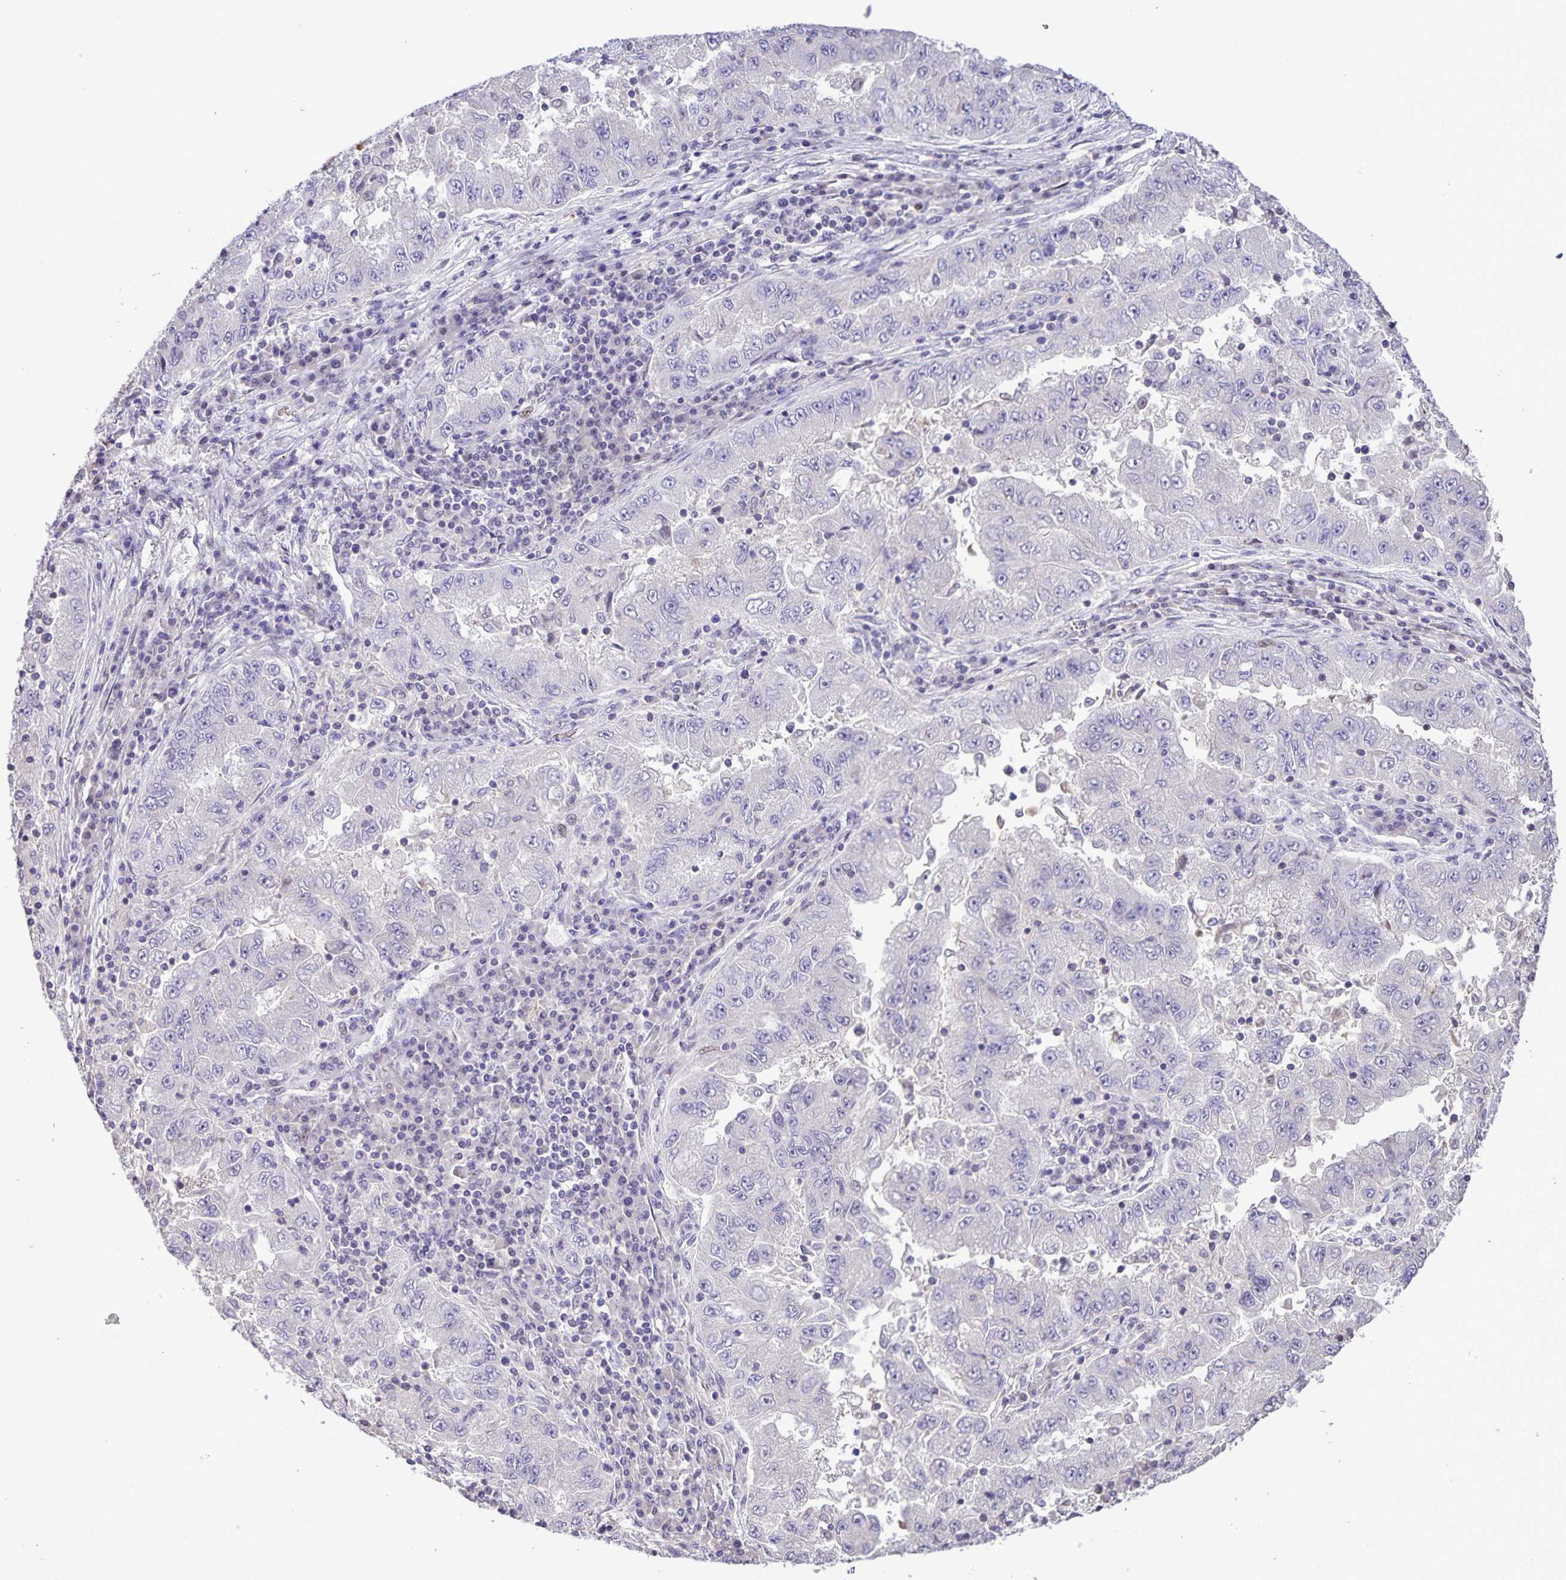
{"staining": {"intensity": "negative", "quantity": "none", "location": "none"}, "tissue": "lung cancer", "cell_type": "Tumor cells", "image_type": "cancer", "snomed": [{"axis": "morphology", "description": "Adenocarcinoma, NOS"}, {"axis": "morphology", "description": "Adenocarcinoma primary or metastatic"}, {"axis": "topography", "description": "Lung"}], "caption": "Photomicrograph shows no significant protein staining in tumor cells of lung cancer. (DAB (3,3'-diaminobenzidine) immunohistochemistry (IHC) with hematoxylin counter stain).", "gene": "ONECUT2", "patient": {"sex": "male", "age": 74}}